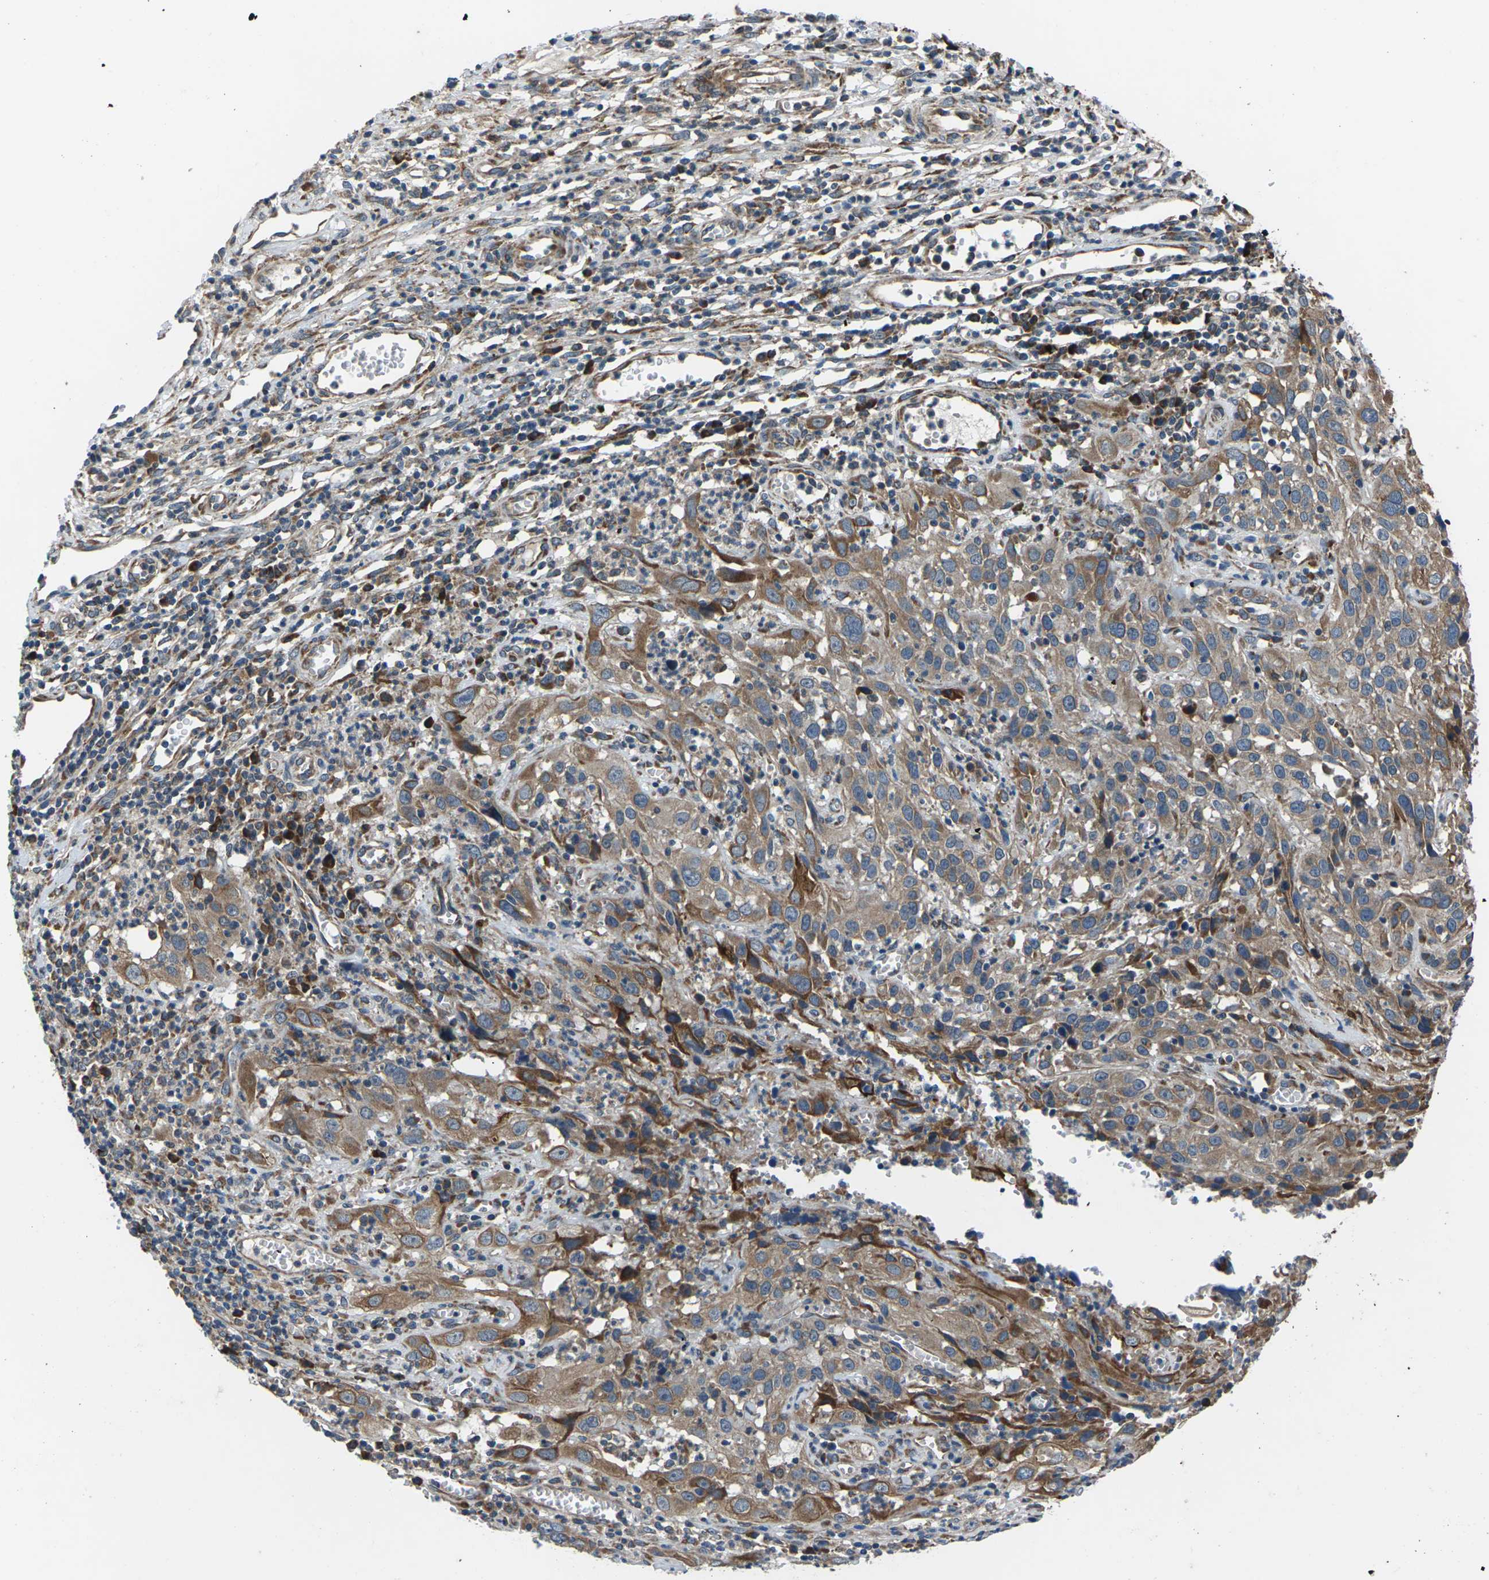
{"staining": {"intensity": "moderate", "quantity": ">75%", "location": "cytoplasmic/membranous"}, "tissue": "cervical cancer", "cell_type": "Tumor cells", "image_type": "cancer", "snomed": [{"axis": "morphology", "description": "Squamous cell carcinoma, NOS"}, {"axis": "topography", "description": "Cervix"}], "caption": "This image displays cervical cancer stained with IHC to label a protein in brown. The cytoplasmic/membranous of tumor cells show moderate positivity for the protein. Nuclei are counter-stained blue.", "gene": "GABRP", "patient": {"sex": "female", "age": 32}}